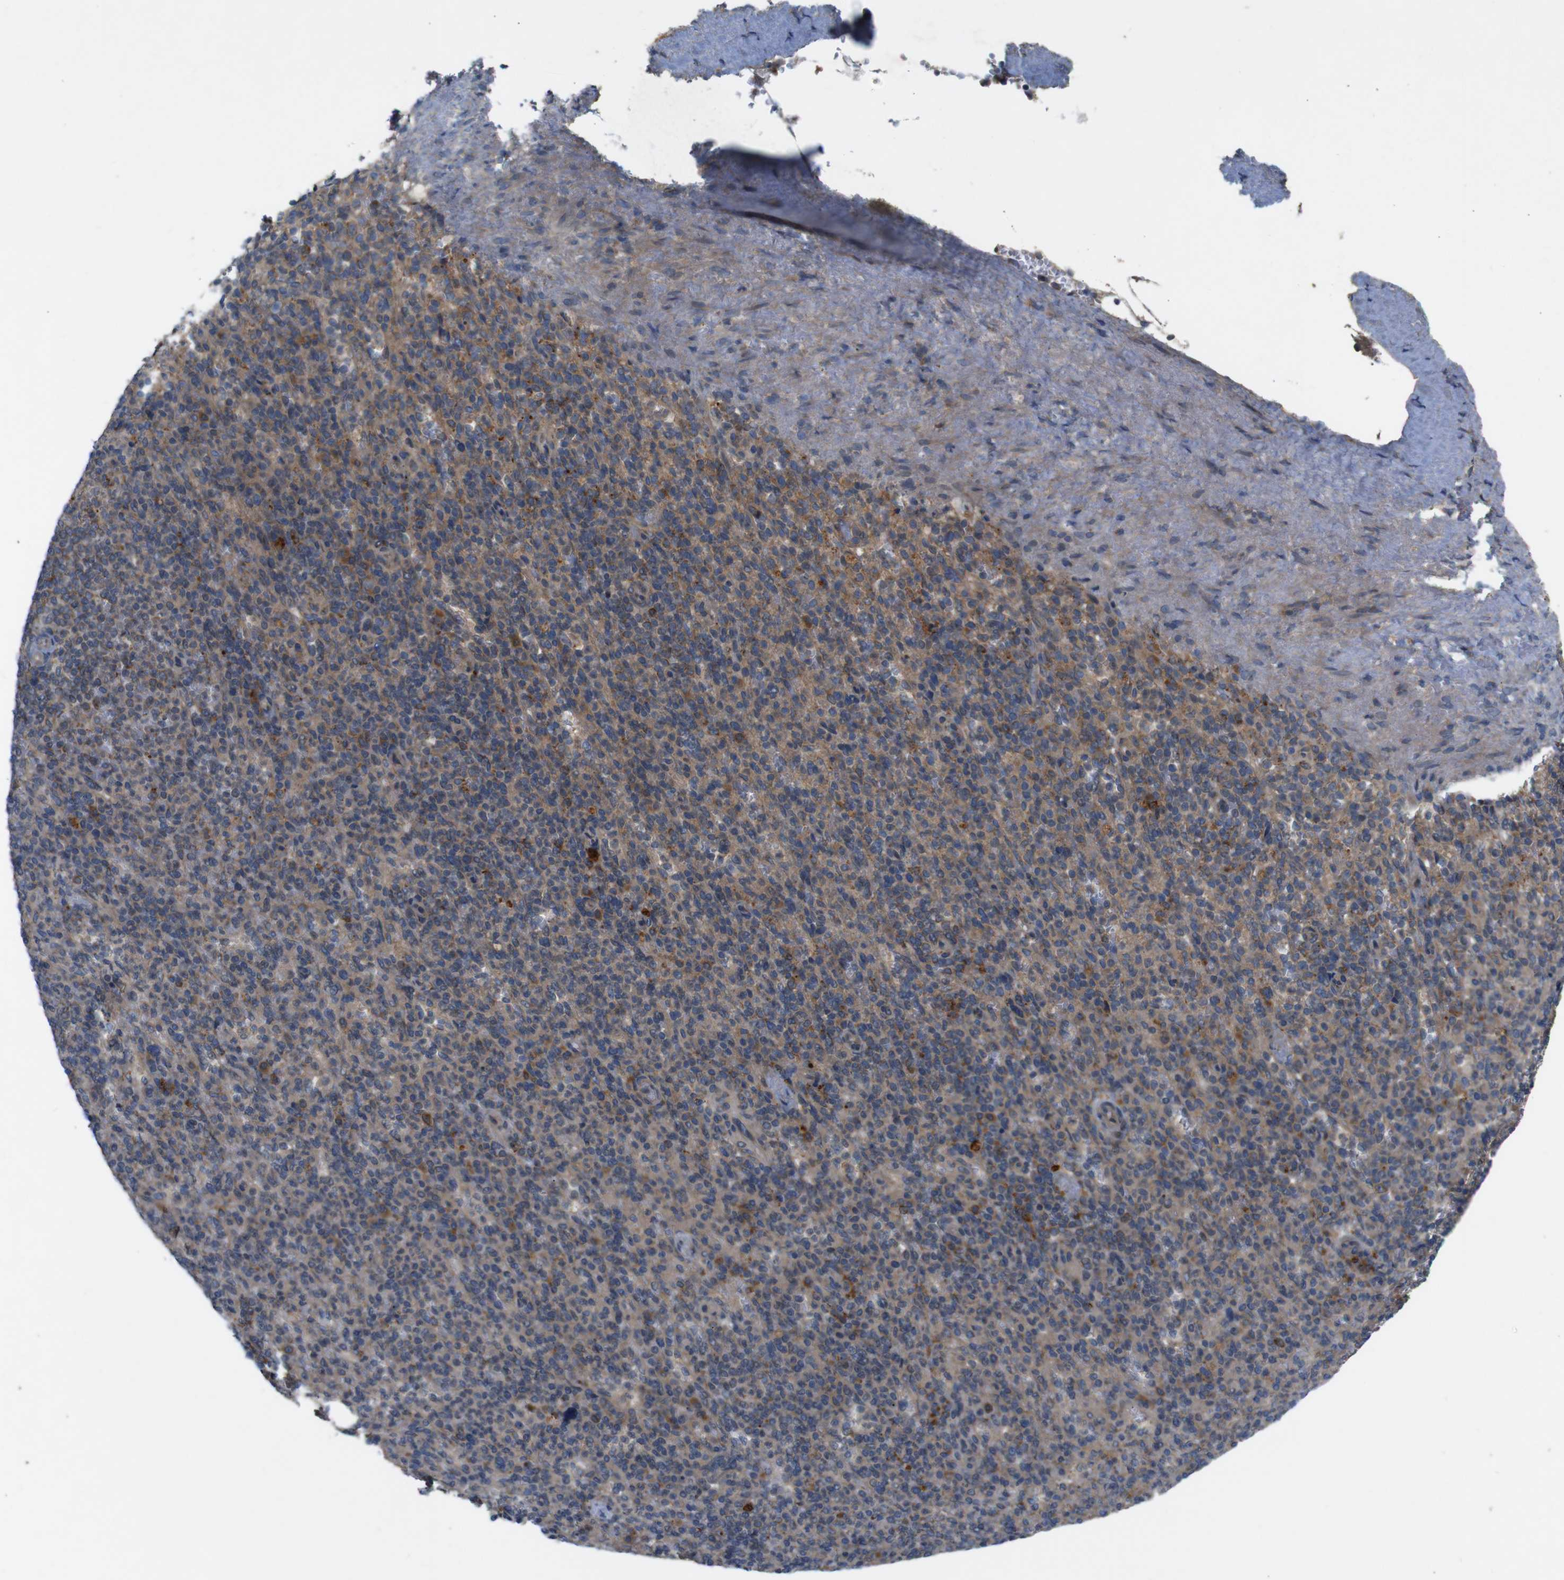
{"staining": {"intensity": "moderate", "quantity": ">75%", "location": "cytoplasmic/membranous"}, "tissue": "spleen", "cell_type": "Cells in red pulp", "image_type": "normal", "snomed": [{"axis": "morphology", "description": "Normal tissue, NOS"}, {"axis": "topography", "description": "Spleen"}], "caption": "Cells in red pulp reveal medium levels of moderate cytoplasmic/membranous expression in about >75% of cells in benign human spleen. (brown staining indicates protein expression, while blue staining denotes nuclei).", "gene": "PTPN1", "patient": {"sex": "female", "age": 74}}